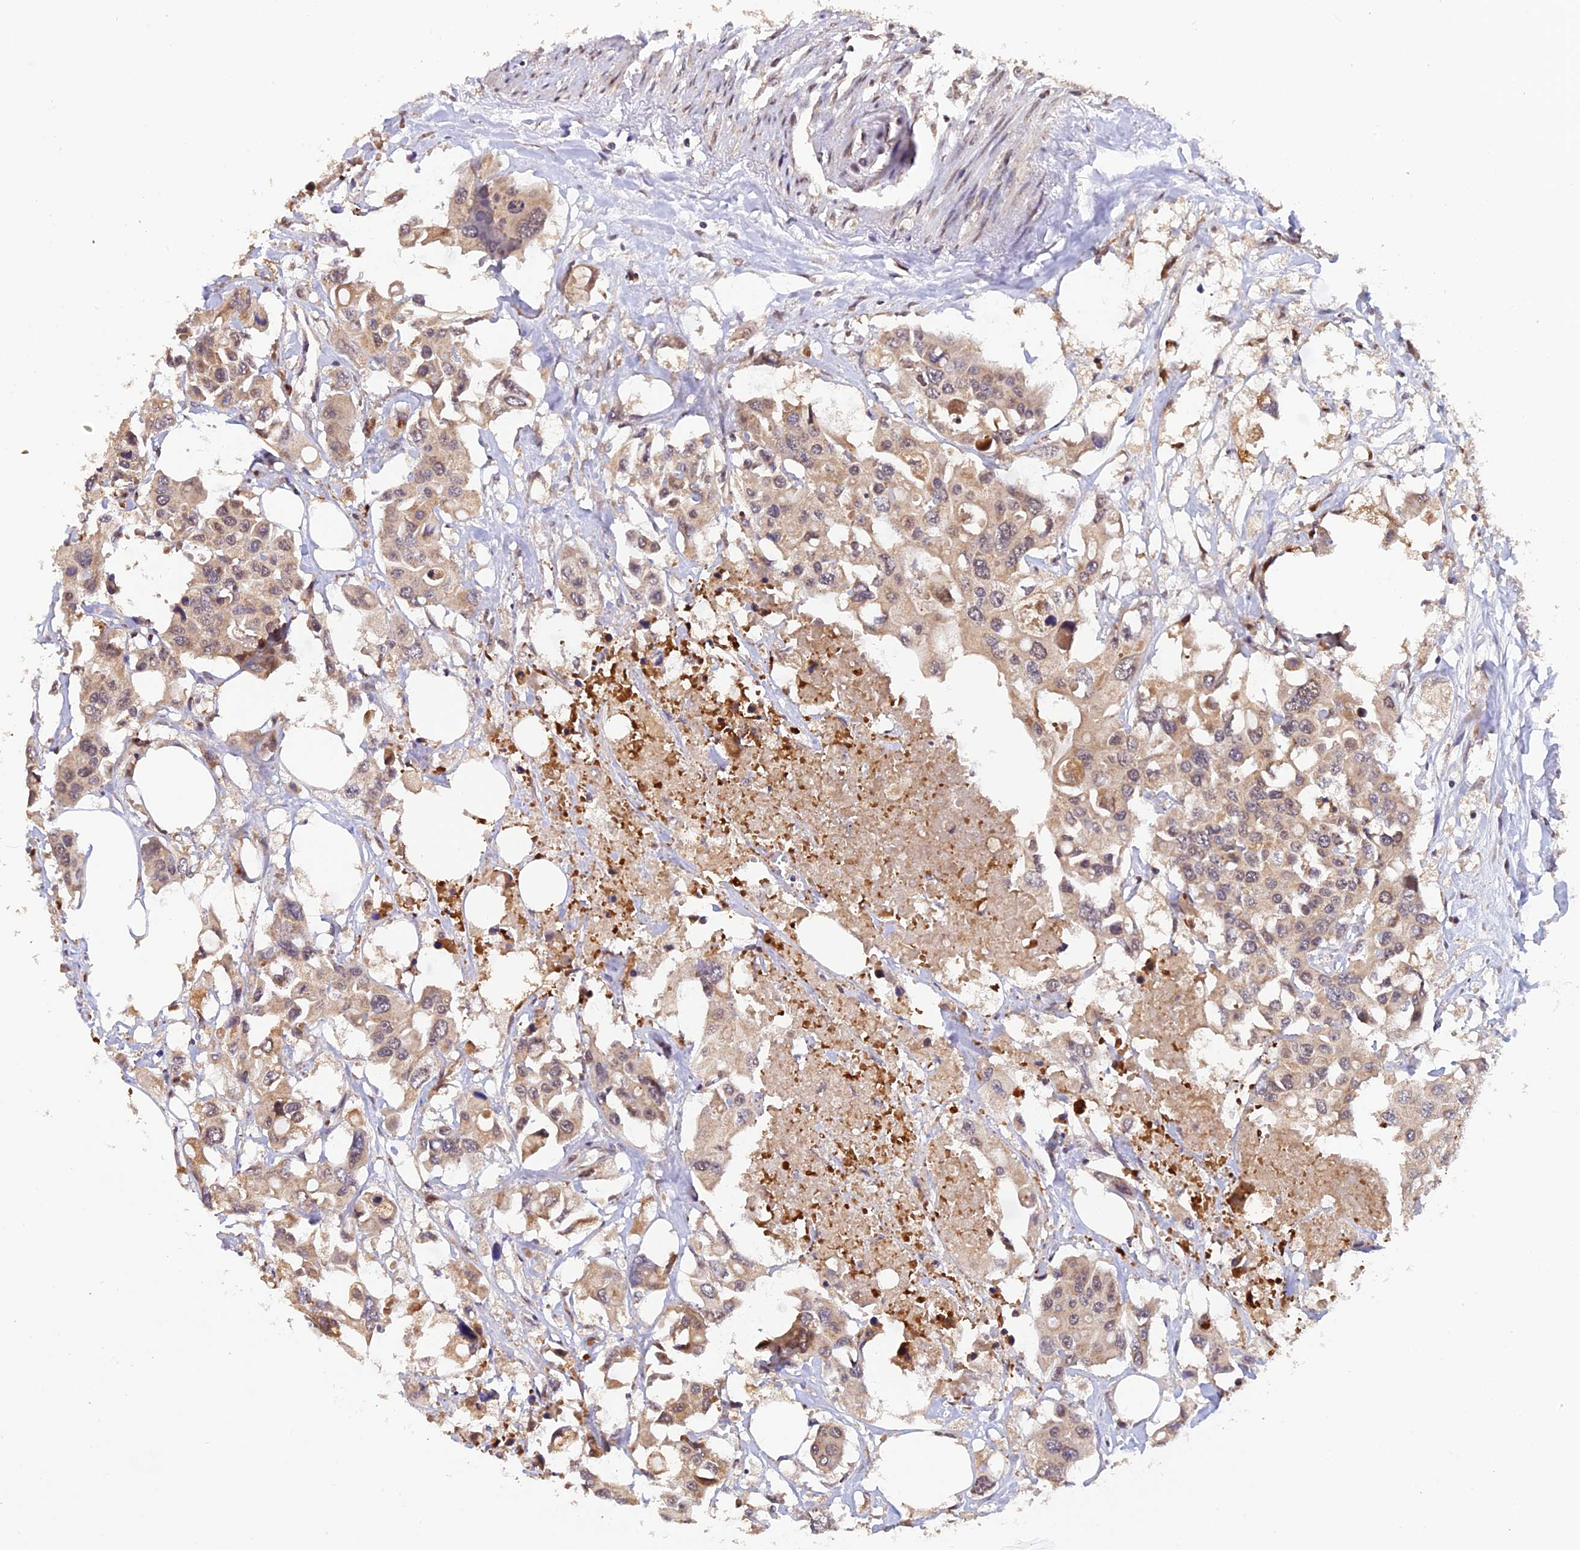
{"staining": {"intensity": "weak", "quantity": ">75%", "location": "cytoplasmic/membranous,nuclear"}, "tissue": "colorectal cancer", "cell_type": "Tumor cells", "image_type": "cancer", "snomed": [{"axis": "morphology", "description": "Adenocarcinoma, NOS"}, {"axis": "topography", "description": "Colon"}], "caption": "Brown immunohistochemical staining in human colorectal cancer displays weak cytoplasmic/membranous and nuclear expression in about >75% of tumor cells. (Brightfield microscopy of DAB IHC at high magnification).", "gene": "MNS1", "patient": {"sex": "male", "age": 77}}